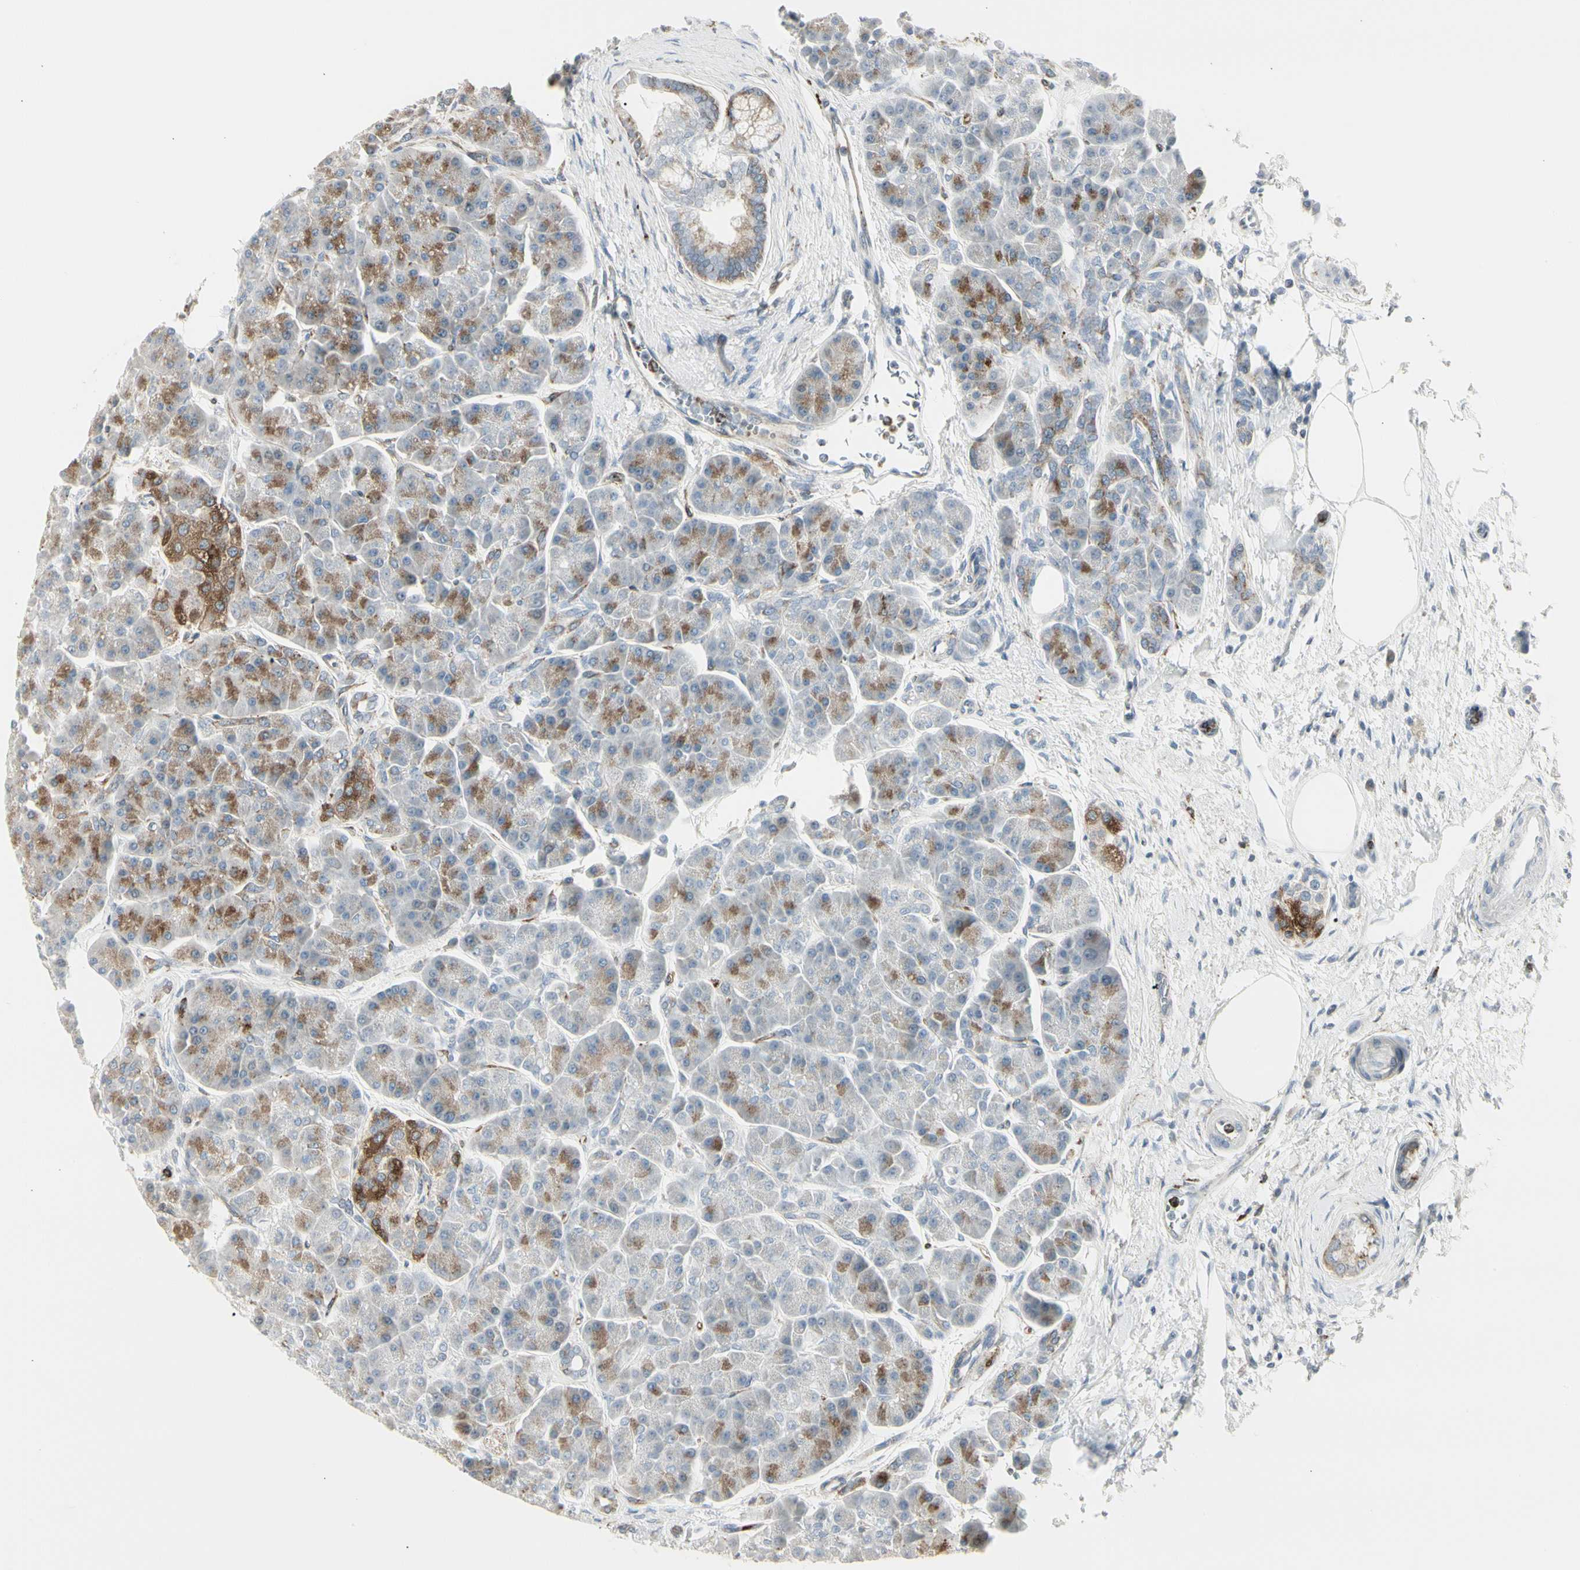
{"staining": {"intensity": "moderate", "quantity": ">75%", "location": "cytoplasmic/membranous"}, "tissue": "pancreas", "cell_type": "Exocrine glandular cells", "image_type": "normal", "snomed": [{"axis": "morphology", "description": "Normal tissue, NOS"}, {"axis": "topography", "description": "Pancreas"}], "caption": "This is an image of IHC staining of unremarkable pancreas, which shows moderate positivity in the cytoplasmic/membranous of exocrine glandular cells.", "gene": "ATP6V1B2", "patient": {"sex": "female", "age": 70}}